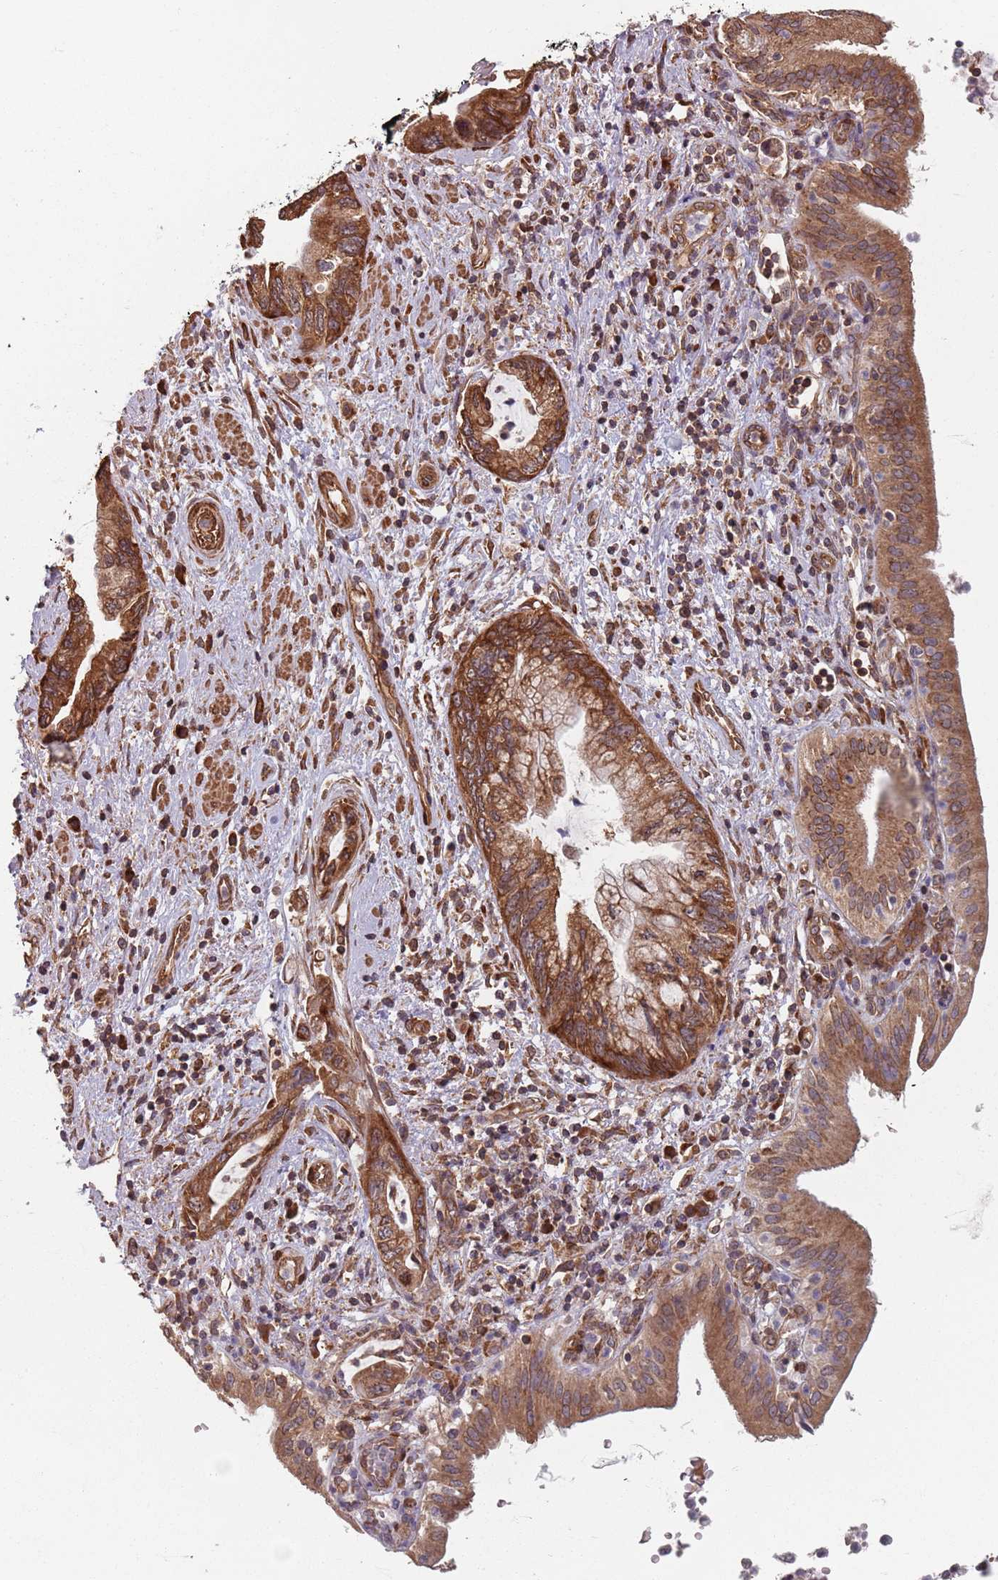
{"staining": {"intensity": "moderate", "quantity": ">75%", "location": "cytoplasmic/membranous"}, "tissue": "pancreatic cancer", "cell_type": "Tumor cells", "image_type": "cancer", "snomed": [{"axis": "morphology", "description": "Adenocarcinoma, NOS"}, {"axis": "topography", "description": "Pancreas"}], "caption": "A brown stain shows moderate cytoplasmic/membranous positivity of a protein in pancreatic cancer (adenocarcinoma) tumor cells. (IHC, brightfield microscopy, high magnification).", "gene": "NOTCH3", "patient": {"sex": "female", "age": 73}}